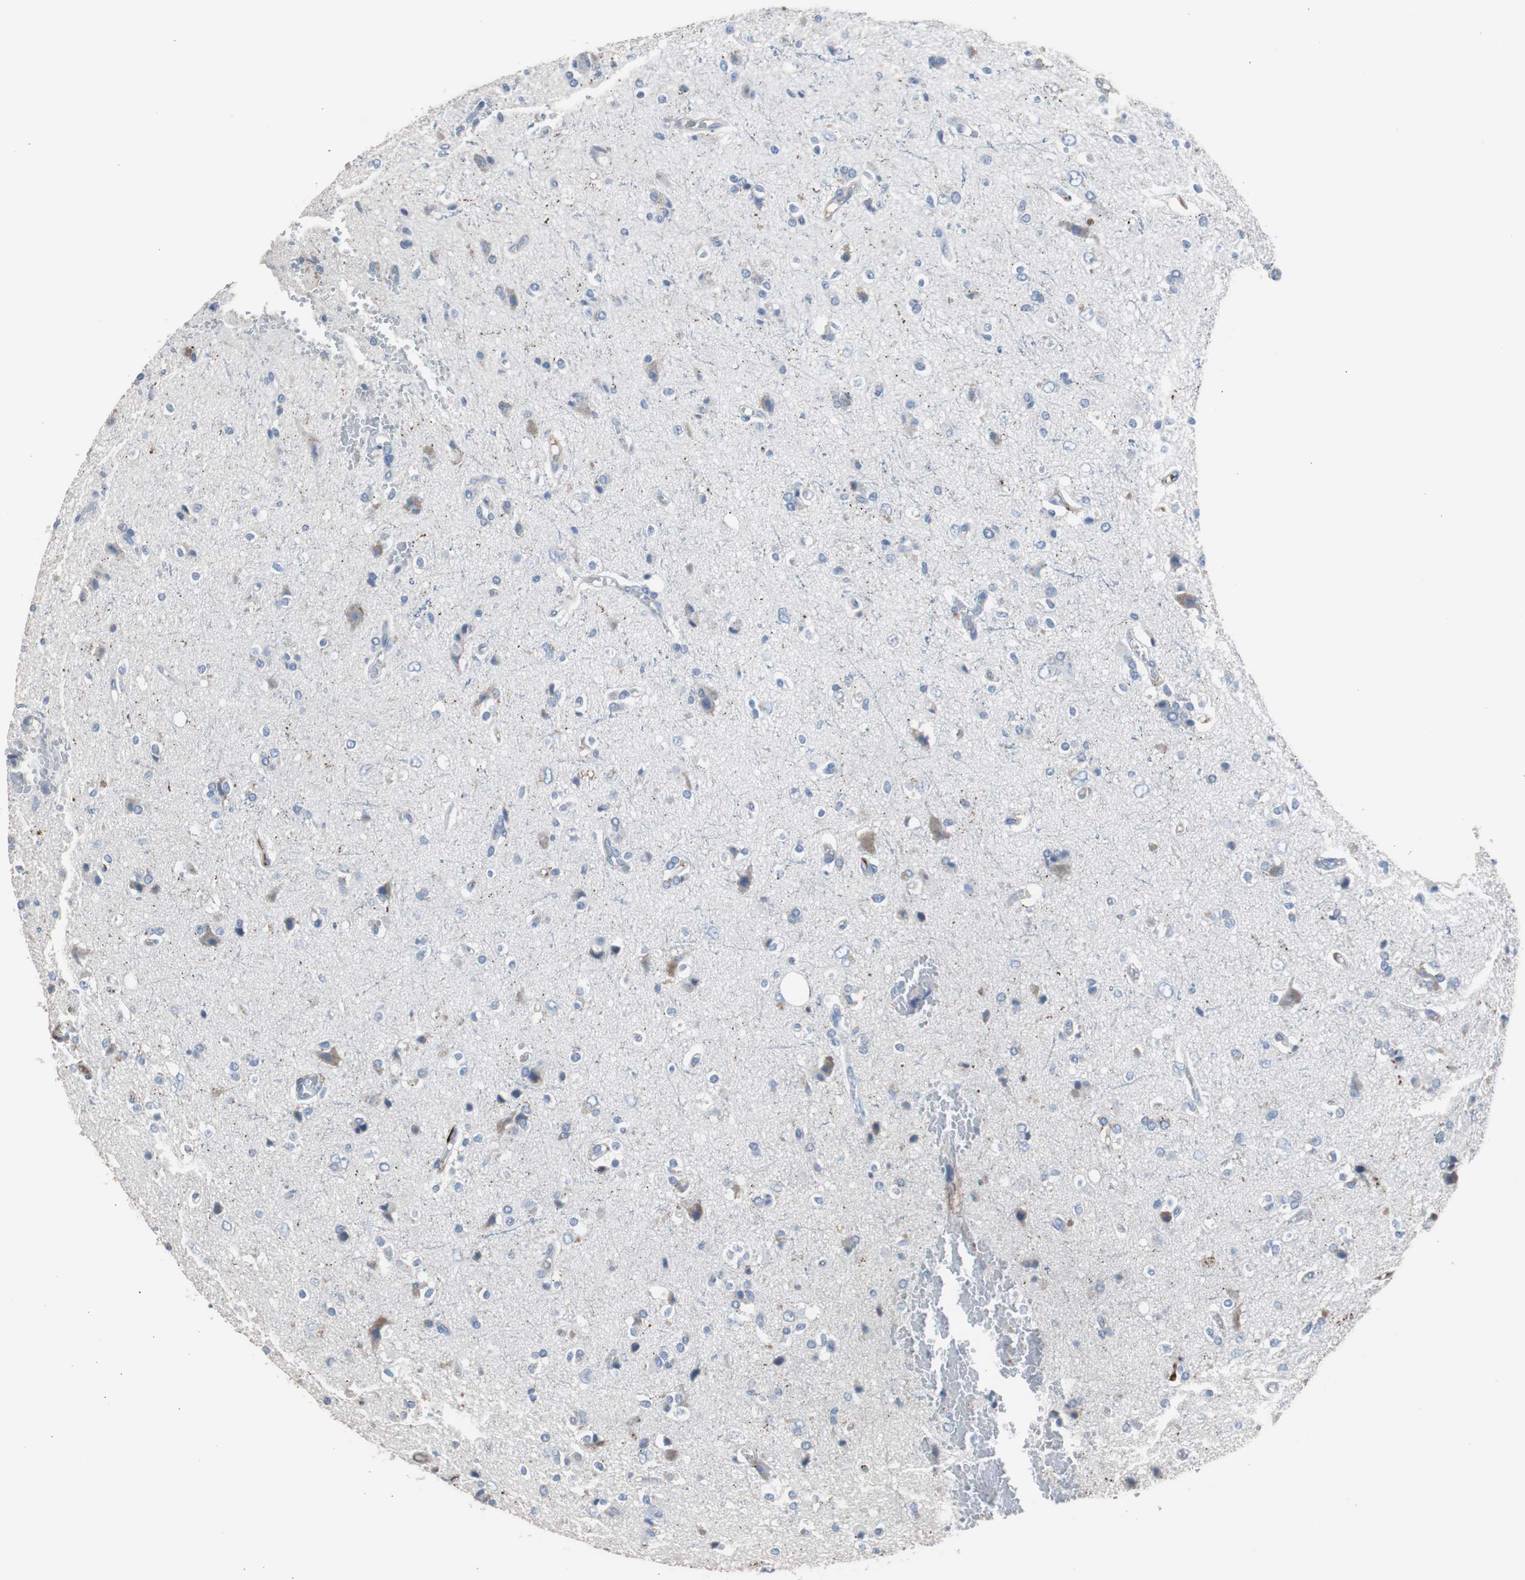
{"staining": {"intensity": "negative", "quantity": "none", "location": "none"}, "tissue": "glioma", "cell_type": "Tumor cells", "image_type": "cancer", "snomed": [{"axis": "morphology", "description": "Glioma, malignant, High grade"}, {"axis": "topography", "description": "Brain"}], "caption": "A photomicrograph of glioma stained for a protein displays no brown staining in tumor cells. The staining was performed using DAB (3,3'-diaminobenzidine) to visualize the protein expression in brown, while the nuclei were stained in blue with hematoxylin (Magnification: 20x).", "gene": "FCGR2B", "patient": {"sex": "male", "age": 47}}